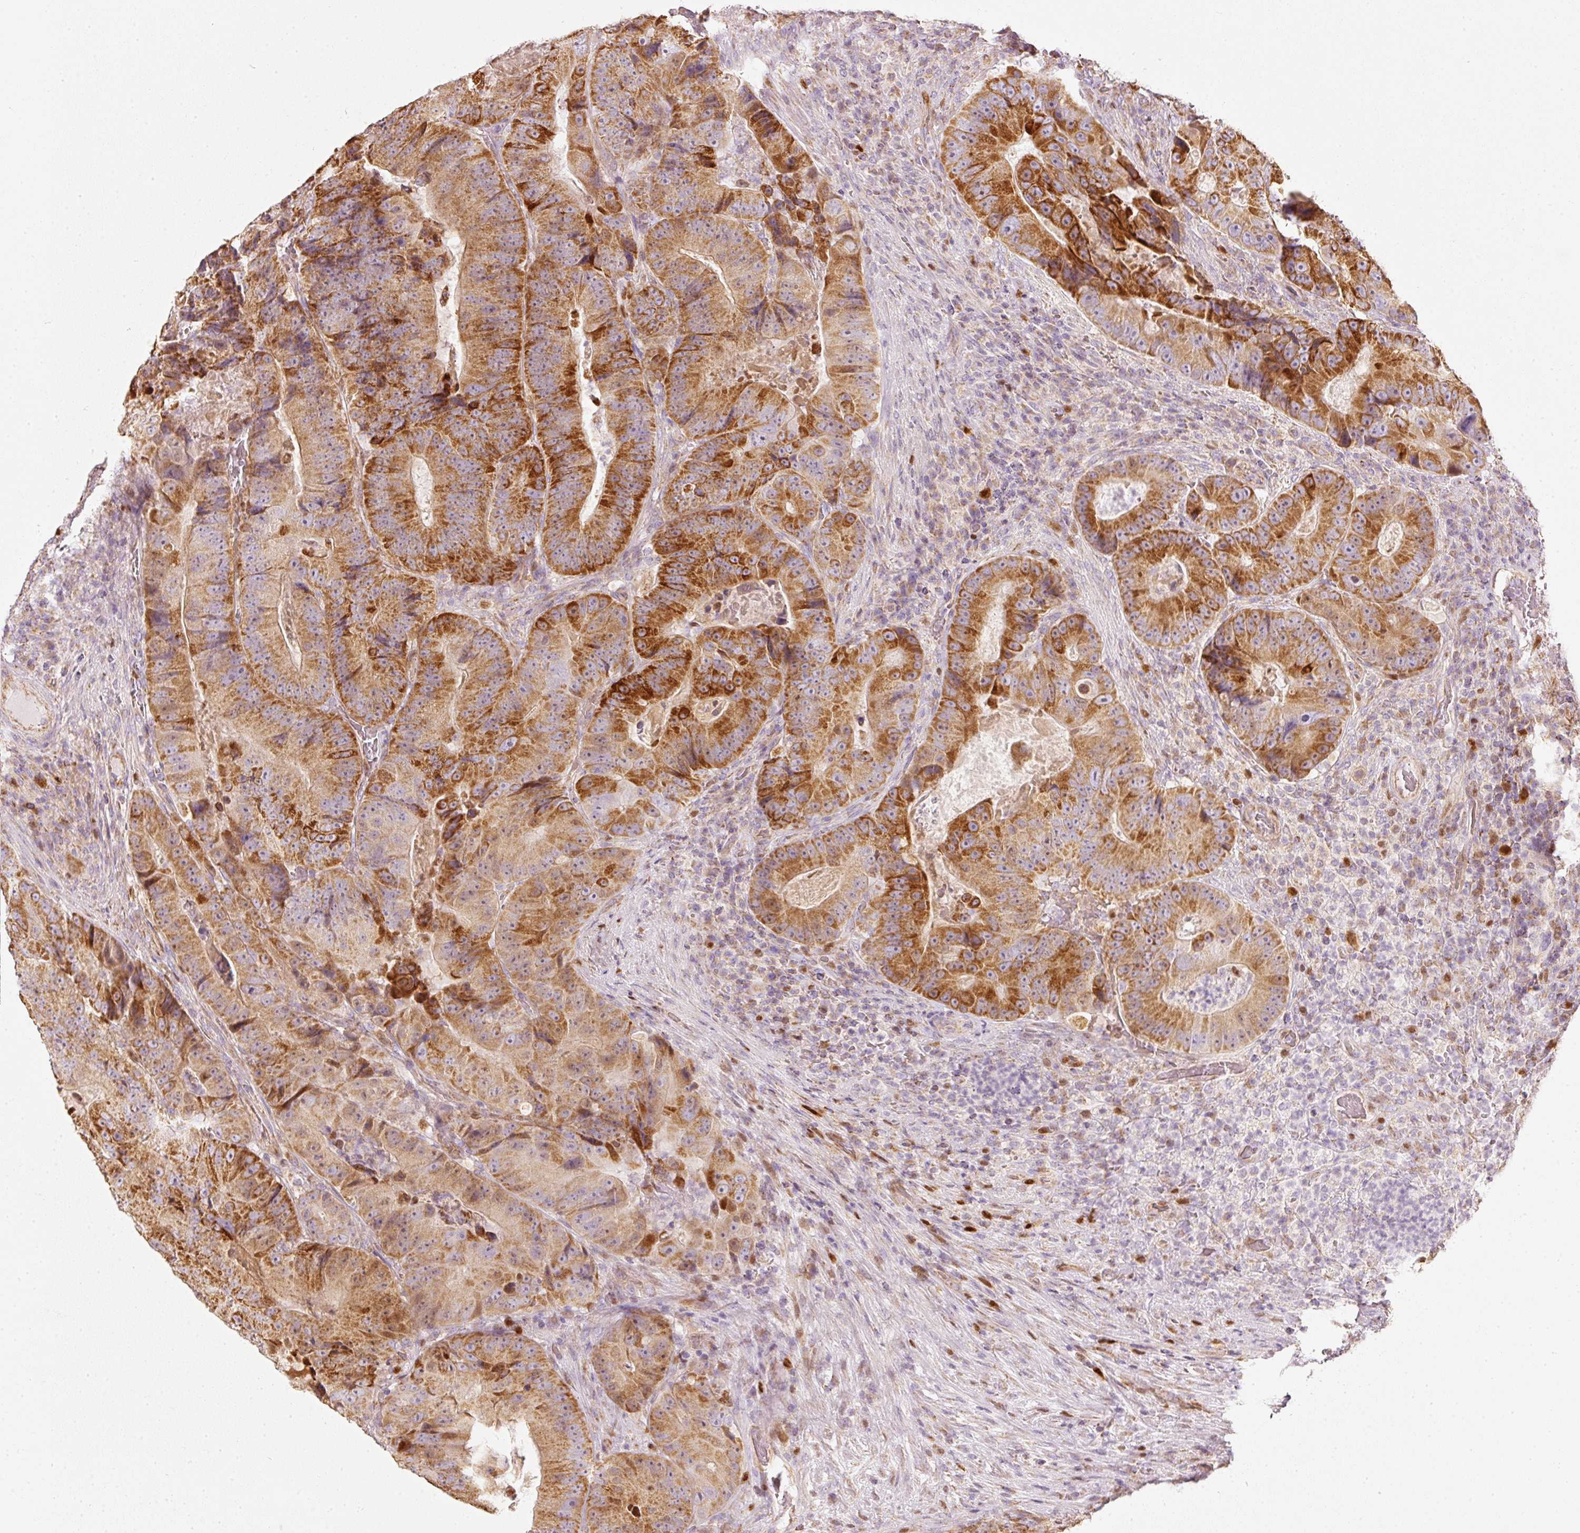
{"staining": {"intensity": "strong", "quantity": ">75%", "location": "cytoplasmic/membranous"}, "tissue": "colorectal cancer", "cell_type": "Tumor cells", "image_type": "cancer", "snomed": [{"axis": "morphology", "description": "Adenocarcinoma, NOS"}, {"axis": "topography", "description": "Colon"}], "caption": "The image displays a brown stain indicating the presence of a protein in the cytoplasmic/membranous of tumor cells in colorectal cancer.", "gene": "DUT", "patient": {"sex": "female", "age": 86}}